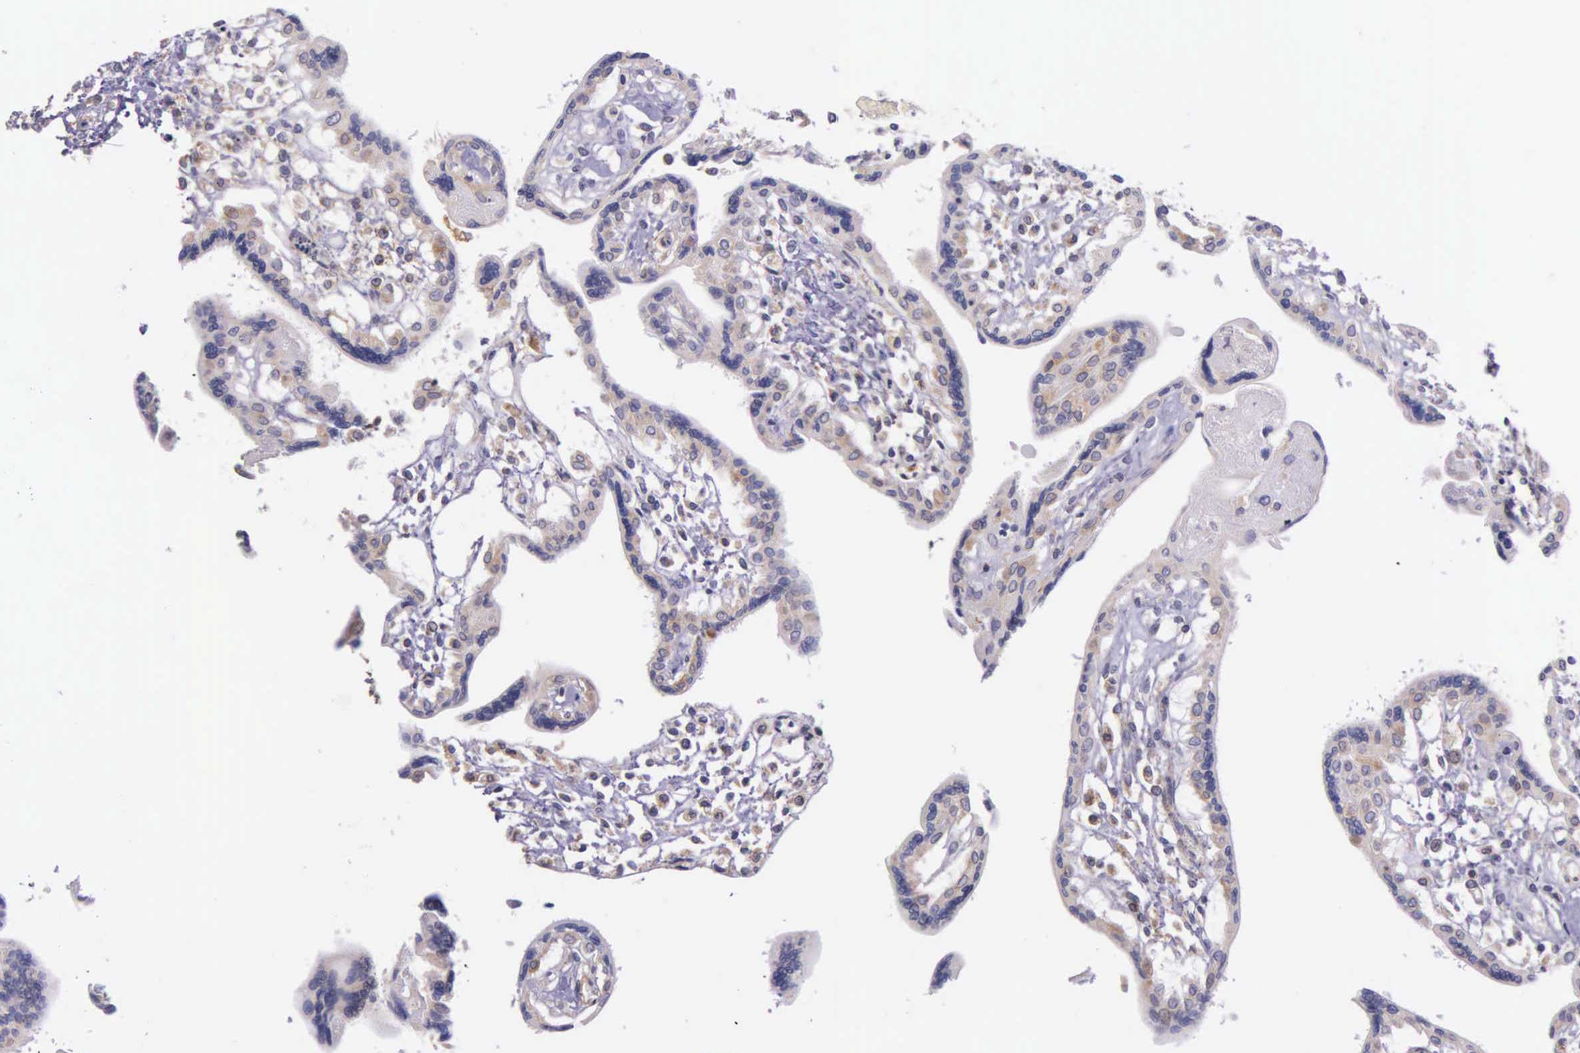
{"staining": {"intensity": "moderate", "quantity": "25%-75%", "location": "cytoplasmic/membranous"}, "tissue": "placenta", "cell_type": "Decidual cells", "image_type": "normal", "snomed": [{"axis": "morphology", "description": "Normal tissue, NOS"}, {"axis": "topography", "description": "Placenta"}], "caption": "Approximately 25%-75% of decidual cells in normal human placenta display moderate cytoplasmic/membranous protein positivity as visualized by brown immunohistochemical staining.", "gene": "NSDHL", "patient": {"sex": "female", "age": 31}}